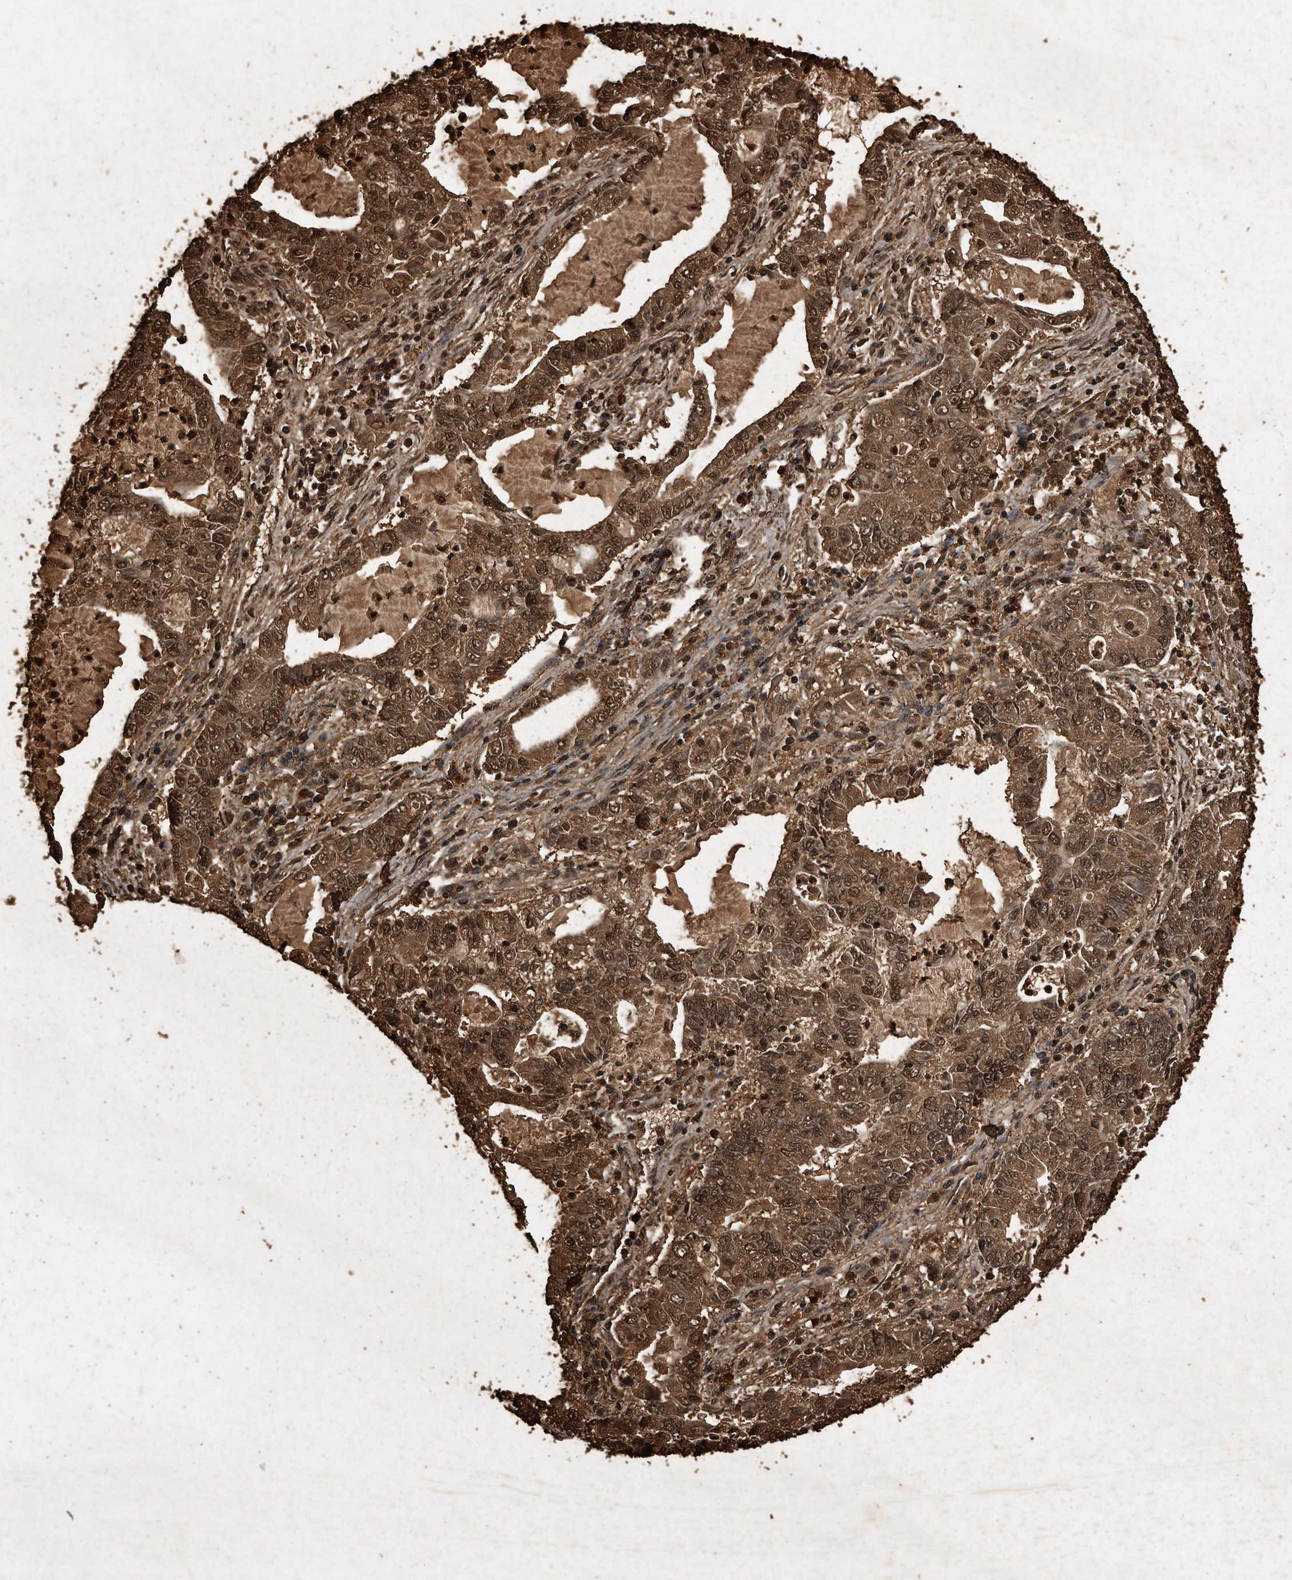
{"staining": {"intensity": "moderate", "quantity": ">75%", "location": "cytoplasmic/membranous,nuclear"}, "tissue": "lung cancer", "cell_type": "Tumor cells", "image_type": "cancer", "snomed": [{"axis": "morphology", "description": "Adenocarcinoma, NOS"}, {"axis": "topography", "description": "Lung"}], "caption": "High-power microscopy captured an IHC image of lung cancer (adenocarcinoma), revealing moderate cytoplasmic/membranous and nuclear staining in about >75% of tumor cells.", "gene": "CFLAR", "patient": {"sex": "female", "age": 51}}